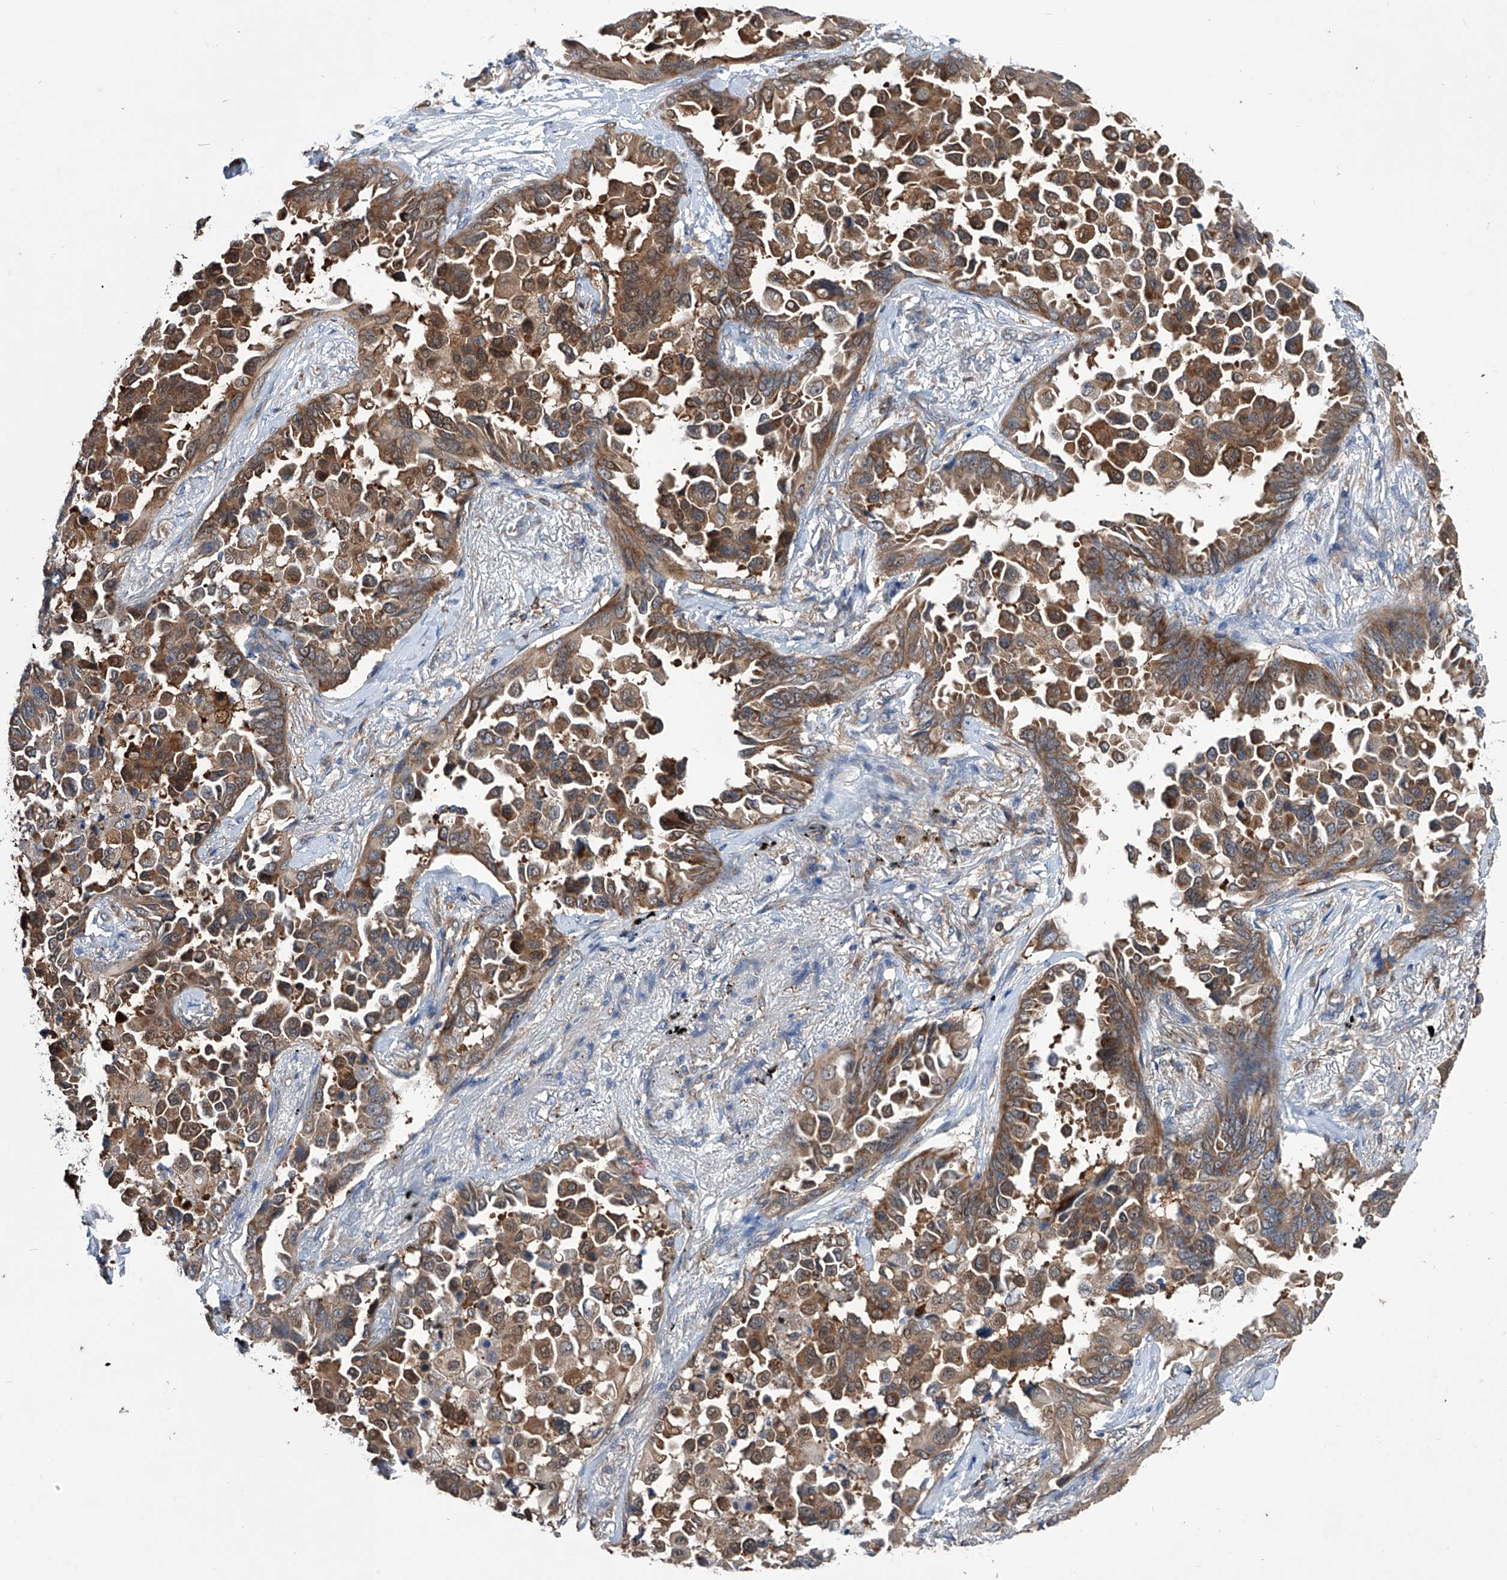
{"staining": {"intensity": "moderate", "quantity": ">75%", "location": "cytoplasmic/membranous"}, "tissue": "lung cancer", "cell_type": "Tumor cells", "image_type": "cancer", "snomed": [{"axis": "morphology", "description": "Adenocarcinoma, NOS"}, {"axis": "topography", "description": "Lung"}], "caption": "DAB immunohistochemical staining of lung adenocarcinoma exhibits moderate cytoplasmic/membranous protein positivity in about >75% of tumor cells. (Stains: DAB (3,3'-diaminobenzidine) in brown, nuclei in blue, Microscopy: brightfield microscopy at high magnification).", "gene": "SPATA20", "patient": {"sex": "female", "age": 67}}